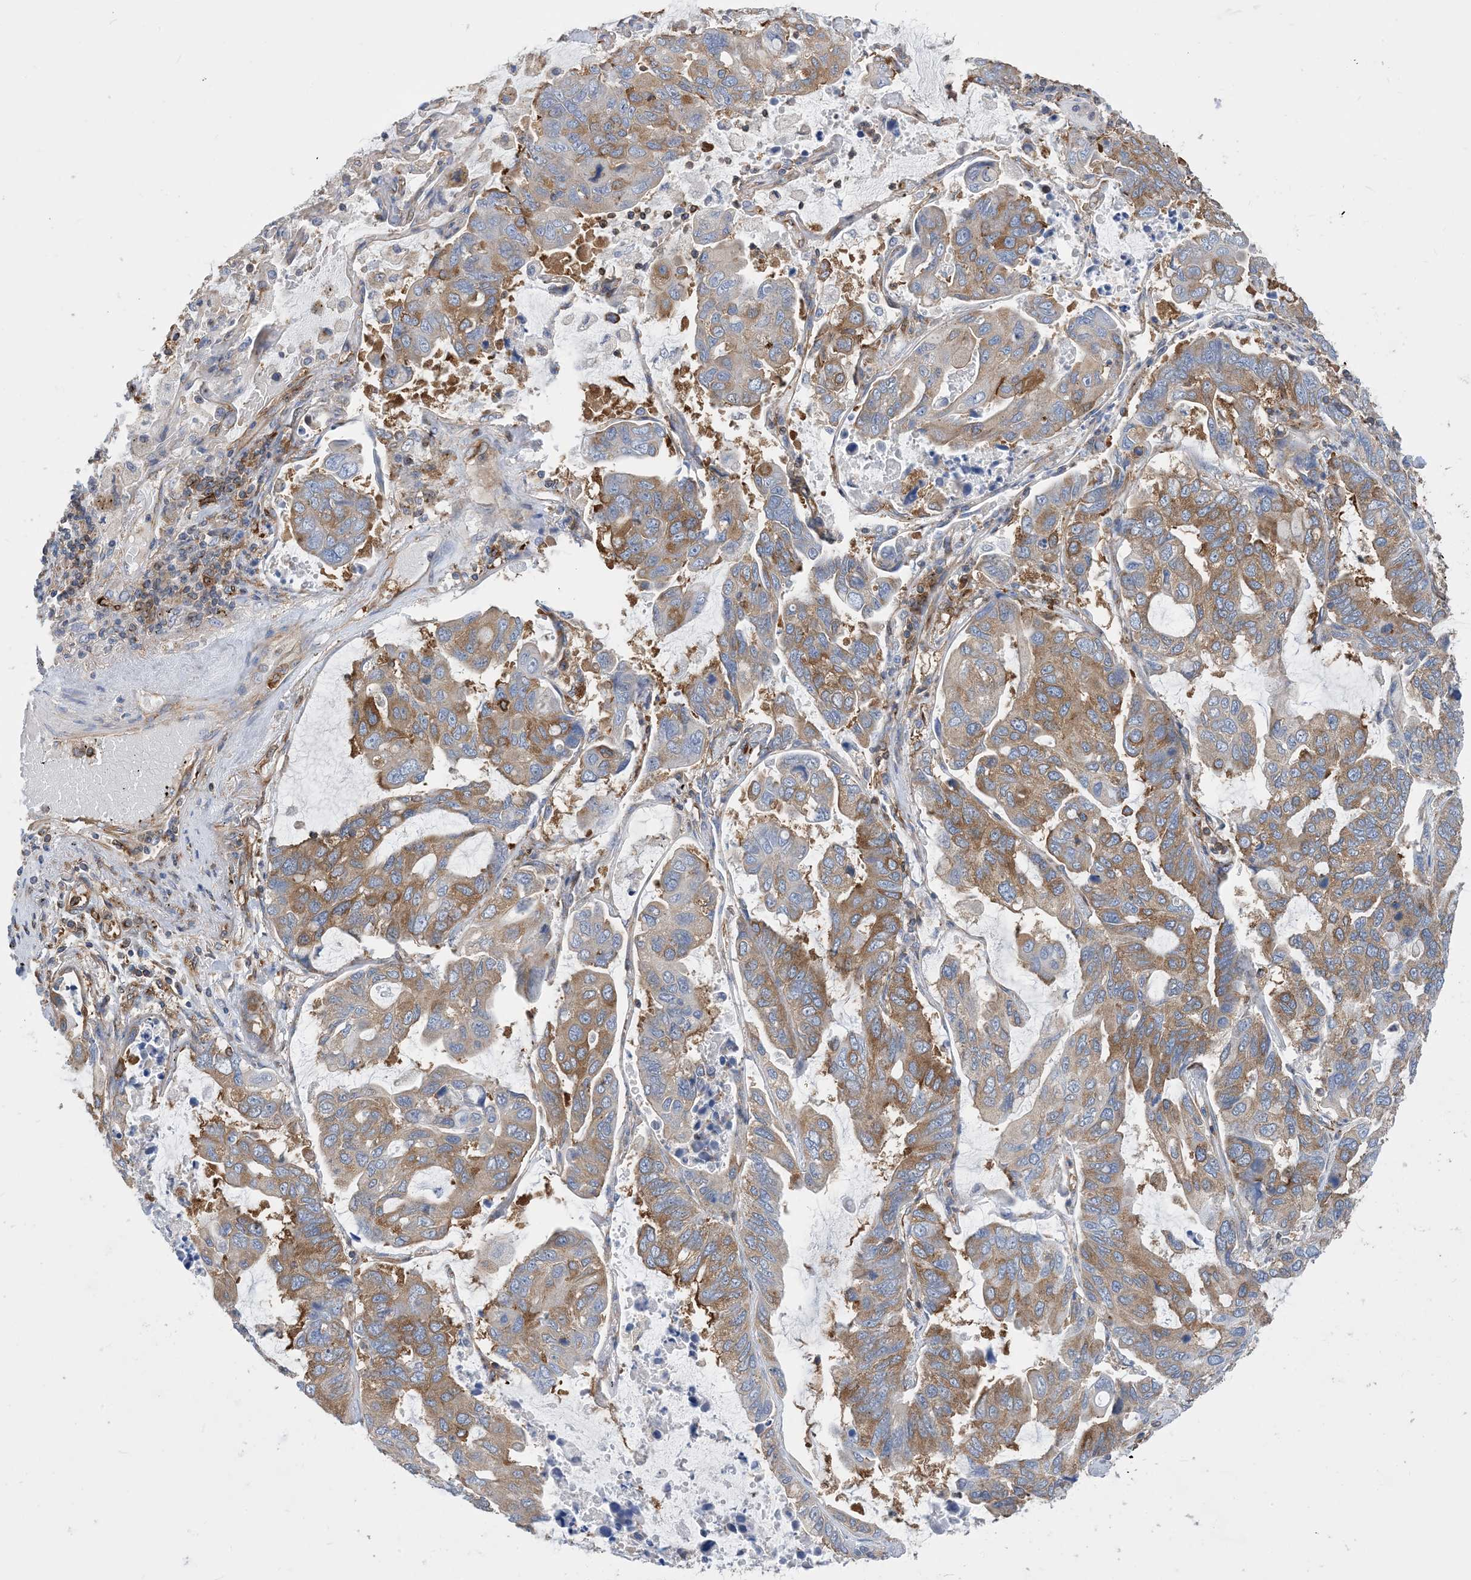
{"staining": {"intensity": "moderate", "quantity": "25%-75%", "location": "cytoplasmic/membranous"}, "tissue": "lung cancer", "cell_type": "Tumor cells", "image_type": "cancer", "snomed": [{"axis": "morphology", "description": "Adenocarcinoma, NOS"}, {"axis": "topography", "description": "Lung"}], "caption": "Immunohistochemistry staining of lung cancer, which shows medium levels of moderate cytoplasmic/membranous expression in approximately 25%-75% of tumor cells indicating moderate cytoplasmic/membranous protein expression. The staining was performed using DAB (brown) for protein detection and nuclei were counterstained in hematoxylin (blue).", "gene": "DYNC1LI1", "patient": {"sex": "male", "age": 64}}